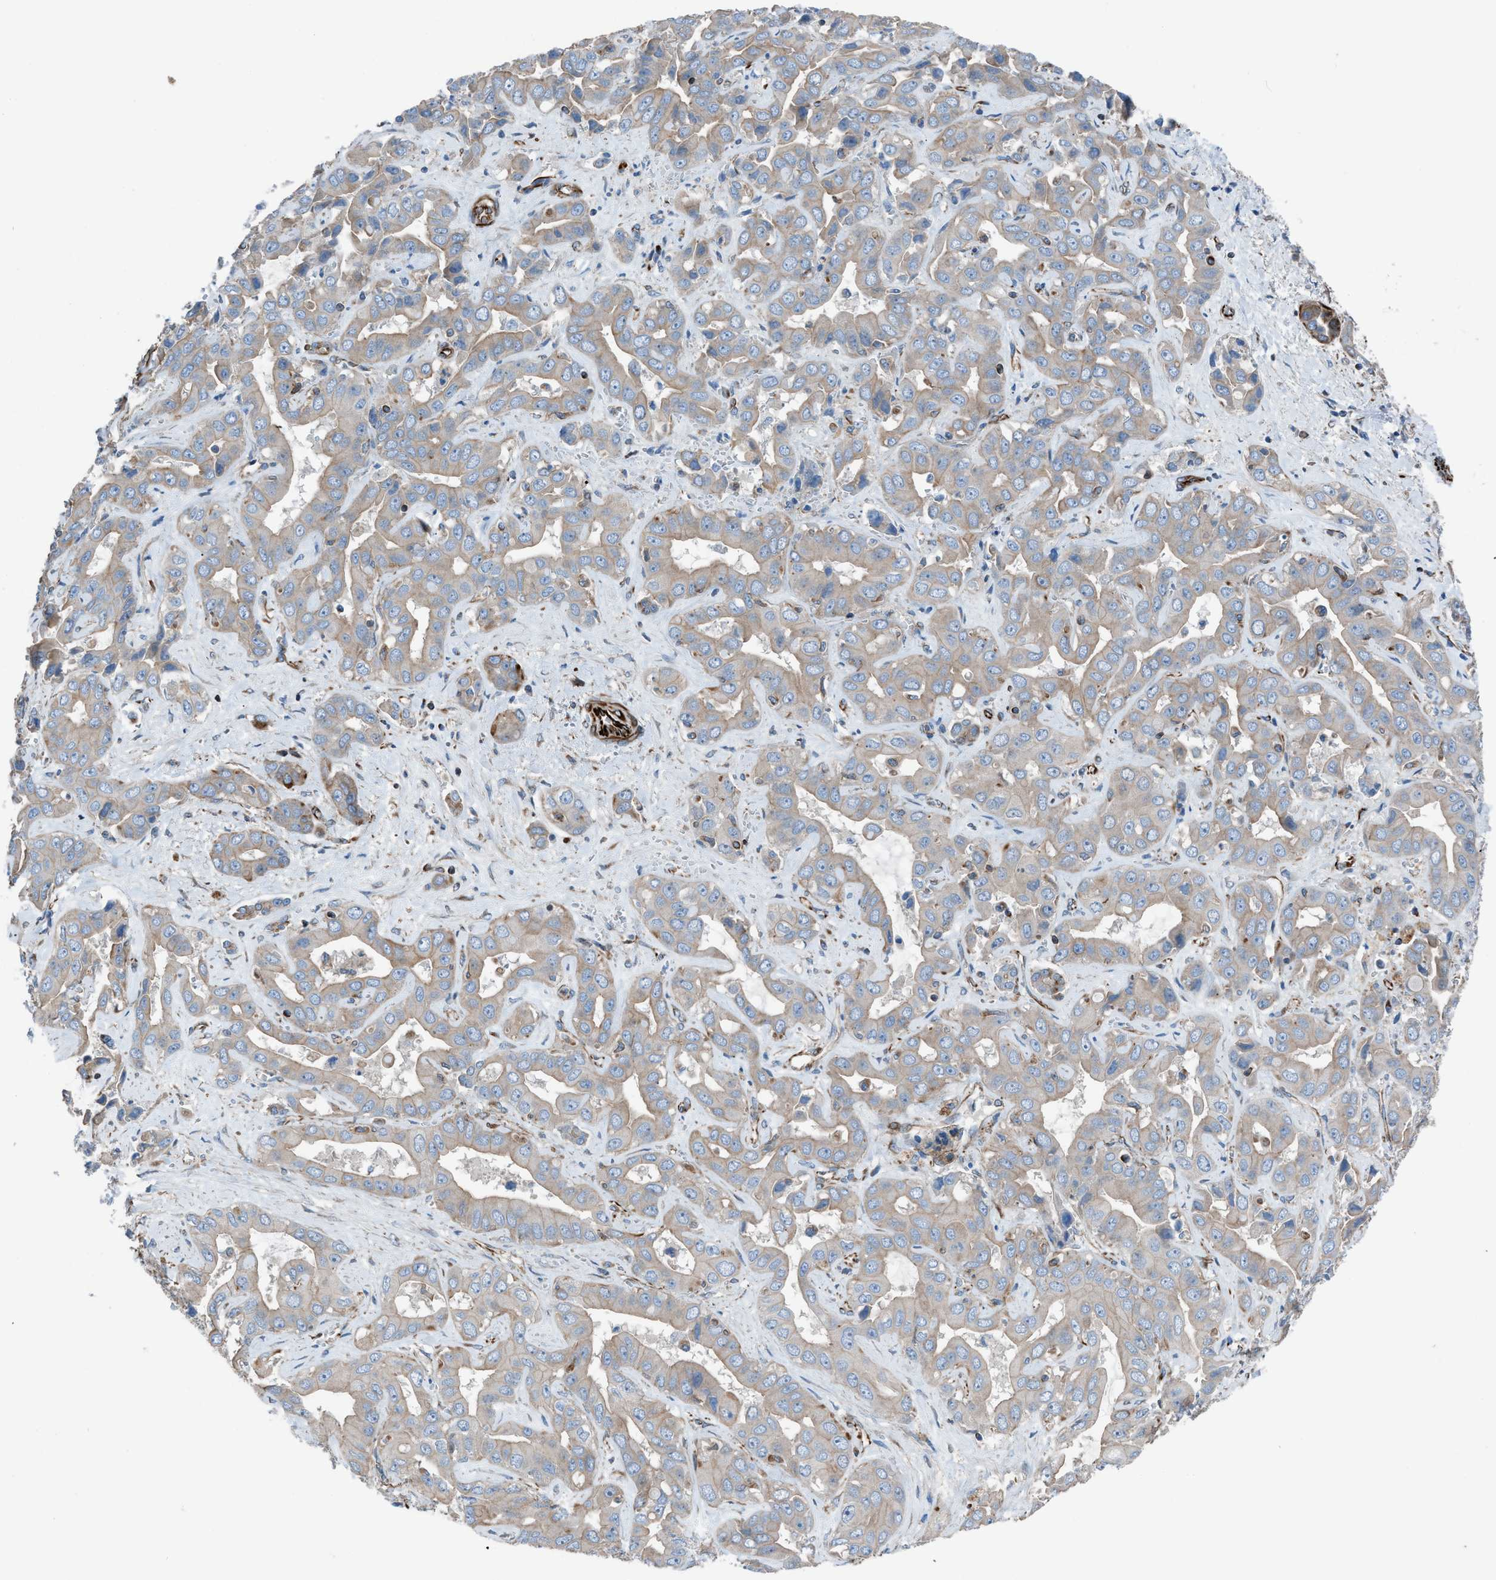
{"staining": {"intensity": "weak", "quantity": ">75%", "location": "cytoplasmic/membranous"}, "tissue": "liver cancer", "cell_type": "Tumor cells", "image_type": "cancer", "snomed": [{"axis": "morphology", "description": "Cholangiocarcinoma"}, {"axis": "topography", "description": "Liver"}], "caption": "The image exhibits immunohistochemical staining of liver cancer. There is weak cytoplasmic/membranous expression is present in approximately >75% of tumor cells.", "gene": "CABP7", "patient": {"sex": "female", "age": 52}}